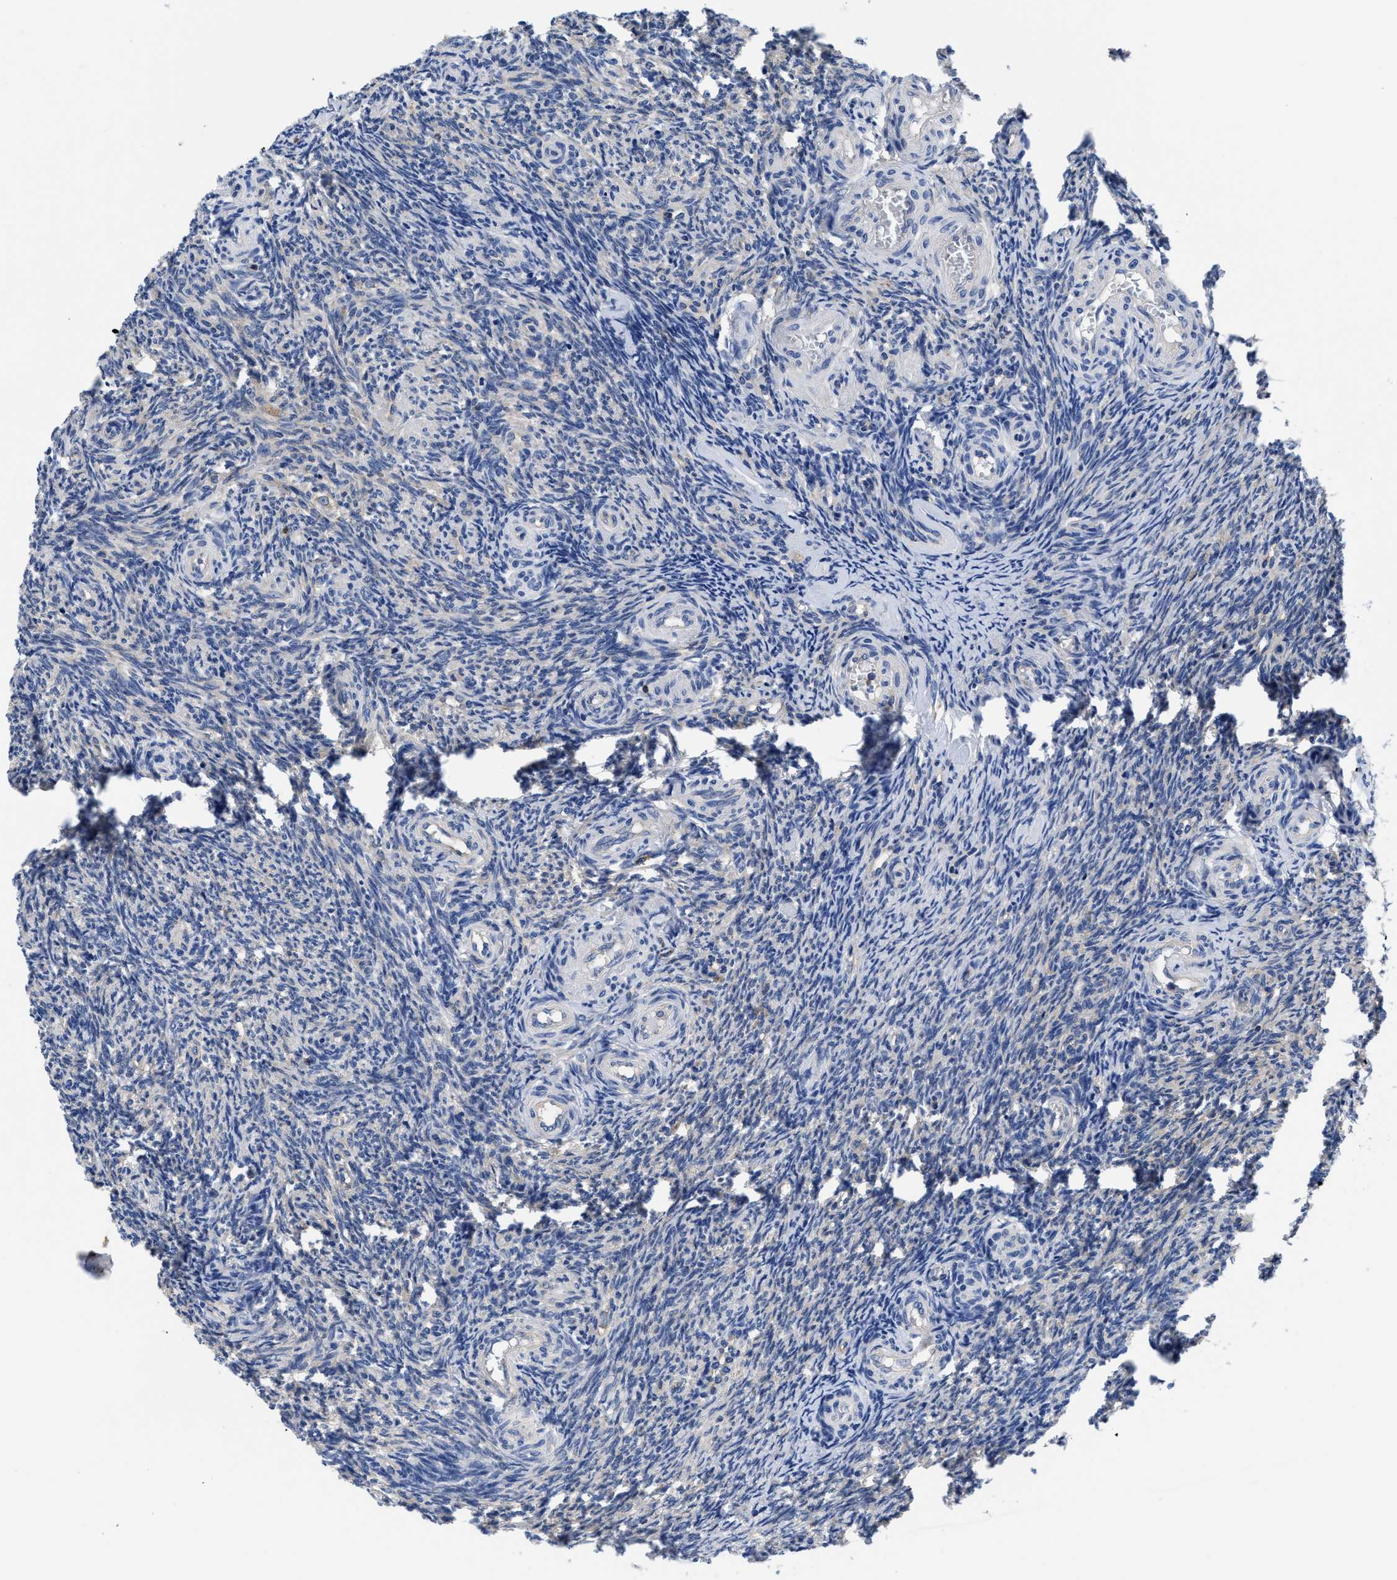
{"staining": {"intensity": "weak", "quantity": "25%-75%", "location": "cytoplasmic/membranous"}, "tissue": "ovary", "cell_type": "Follicle cells", "image_type": "normal", "snomed": [{"axis": "morphology", "description": "Normal tissue, NOS"}, {"axis": "topography", "description": "Ovary"}], "caption": "Follicle cells show low levels of weak cytoplasmic/membranous staining in approximately 25%-75% of cells in unremarkable ovary. Immunohistochemistry stains the protein in brown and the nuclei are stained blue.", "gene": "YARS1", "patient": {"sex": "female", "age": 41}}